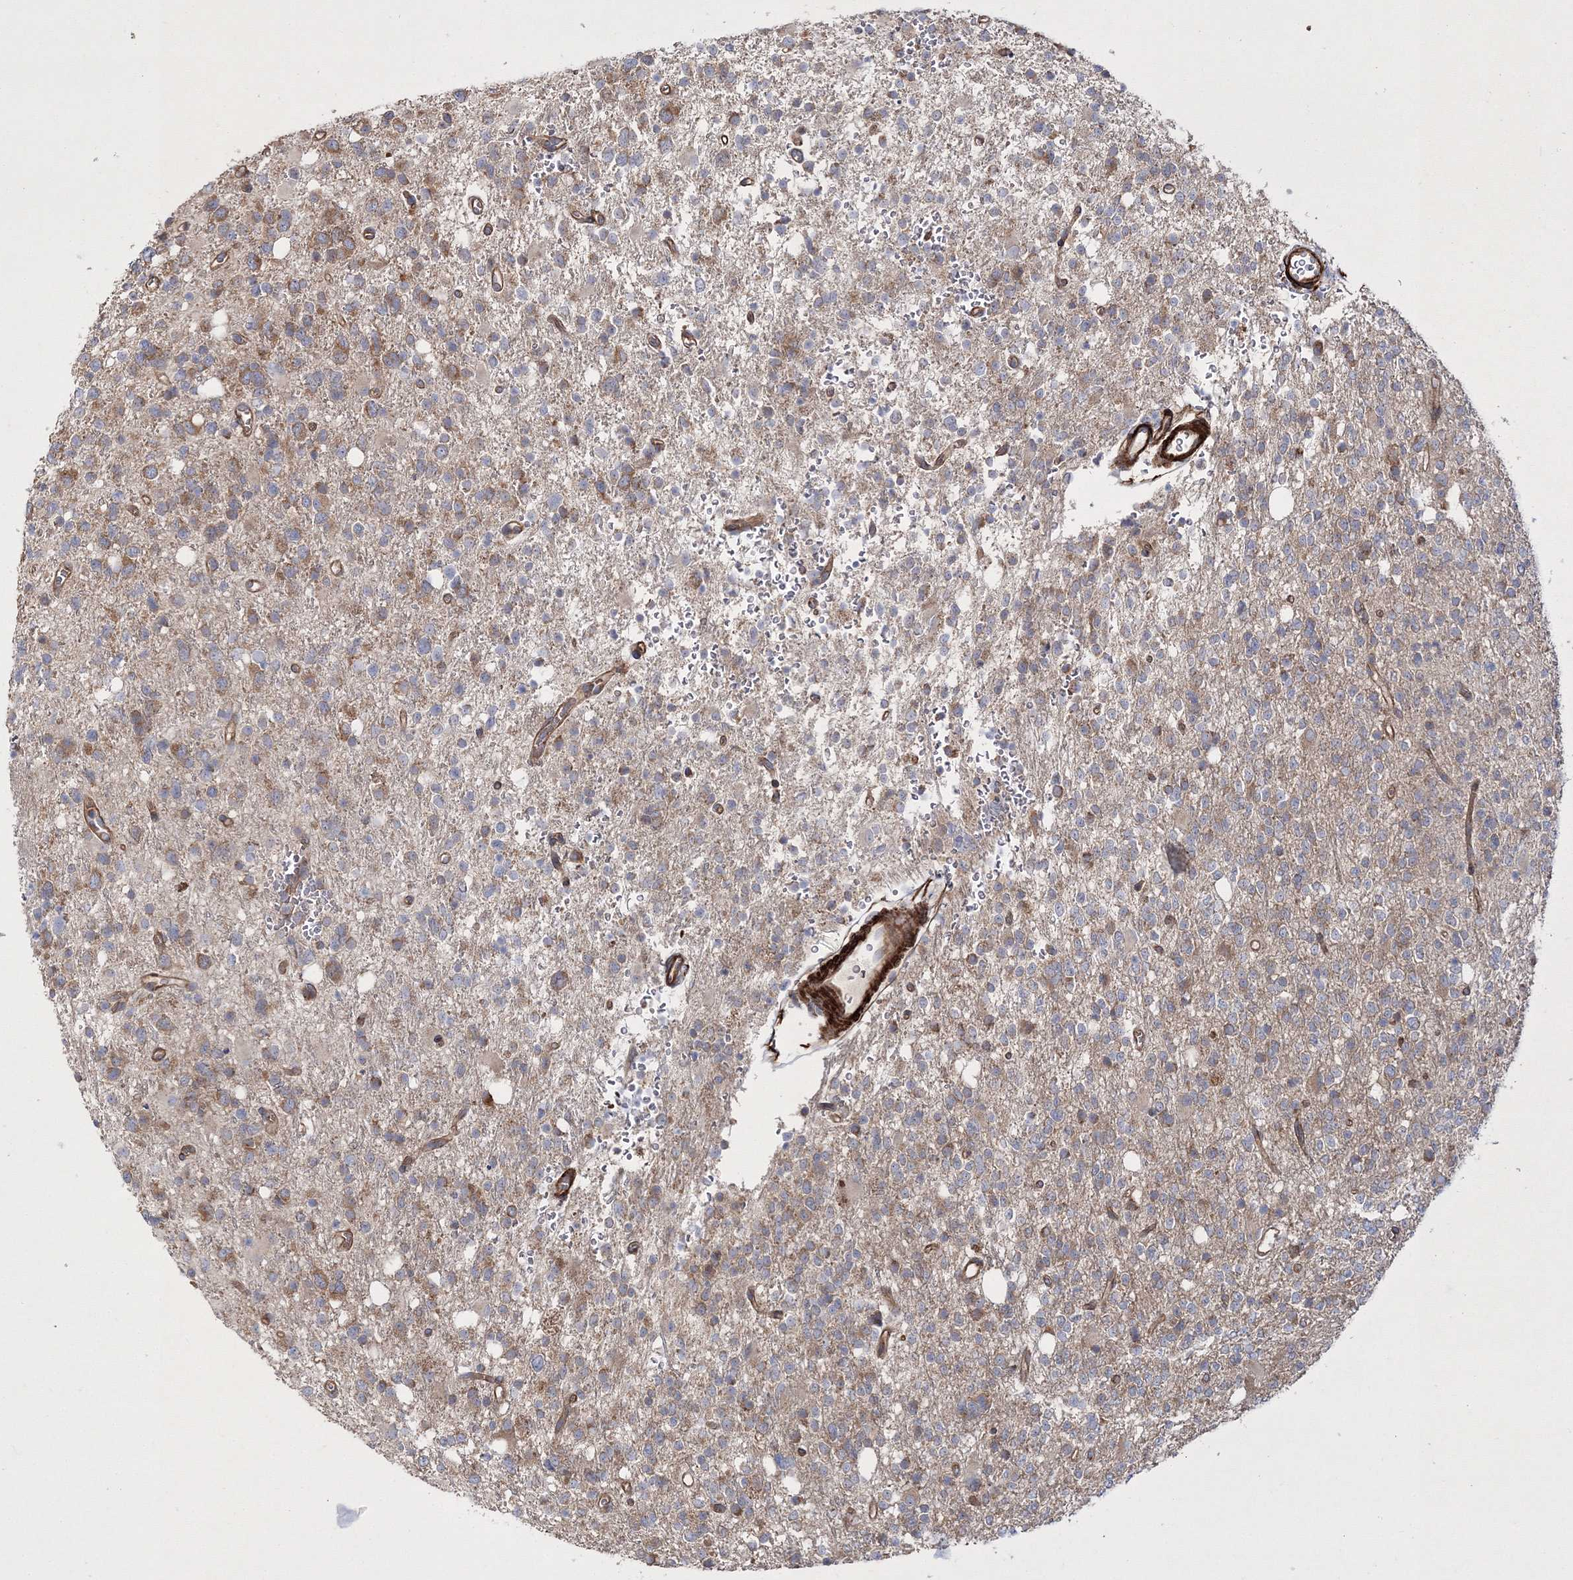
{"staining": {"intensity": "moderate", "quantity": "<25%", "location": "cytoplasmic/membranous"}, "tissue": "glioma", "cell_type": "Tumor cells", "image_type": "cancer", "snomed": [{"axis": "morphology", "description": "Glioma, malignant, High grade"}, {"axis": "topography", "description": "Brain"}], "caption": "Moderate cytoplasmic/membranous expression is identified in about <25% of tumor cells in malignant glioma (high-grade). (Brightfield microscopy of DAB IHC at high magnification).", "gene": "ZSWIM6", "patient": {"sex": "female", "age": 62}}